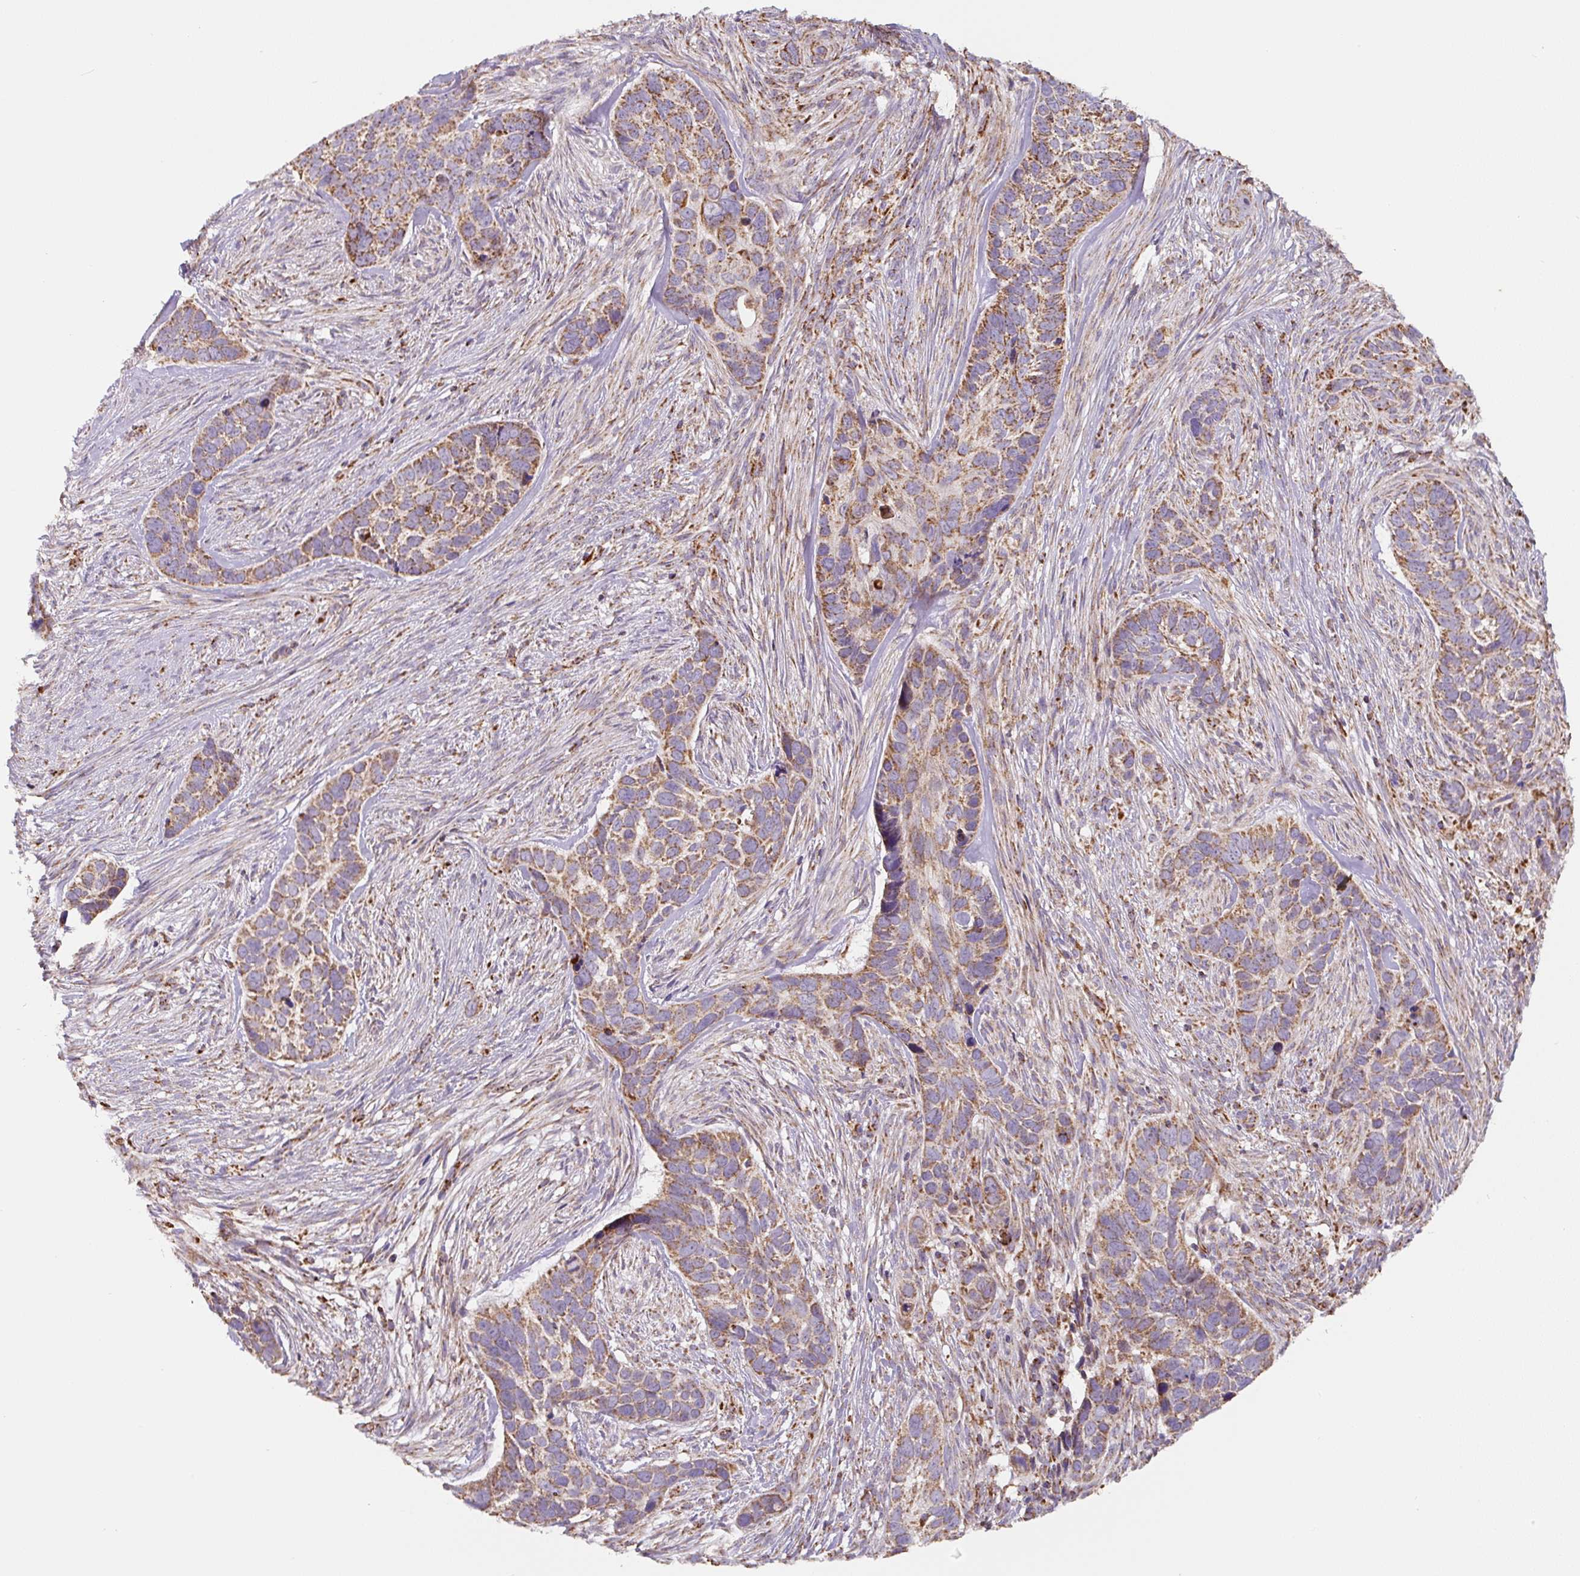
{"staining": {"intensity": "moderate", "quantity": ">75%", "location": "cytoplasmic/membranous"}, "tissue": "skin cancer", "cell_type": "Tumor cells", "image_type": "cancer", "snomed": [{"axis": "morphology", "description": "Basal cell carcinoma"}, {"axis": "topography", "description": "Skin"}], "caption": "The immunohistochemical stain highlights moderate cytoplasmic/membranous positivity in tumor cells of skin cancer tissue.", "gene": "MT-CO2", "patient": {"sex": "female", "age": 82}}